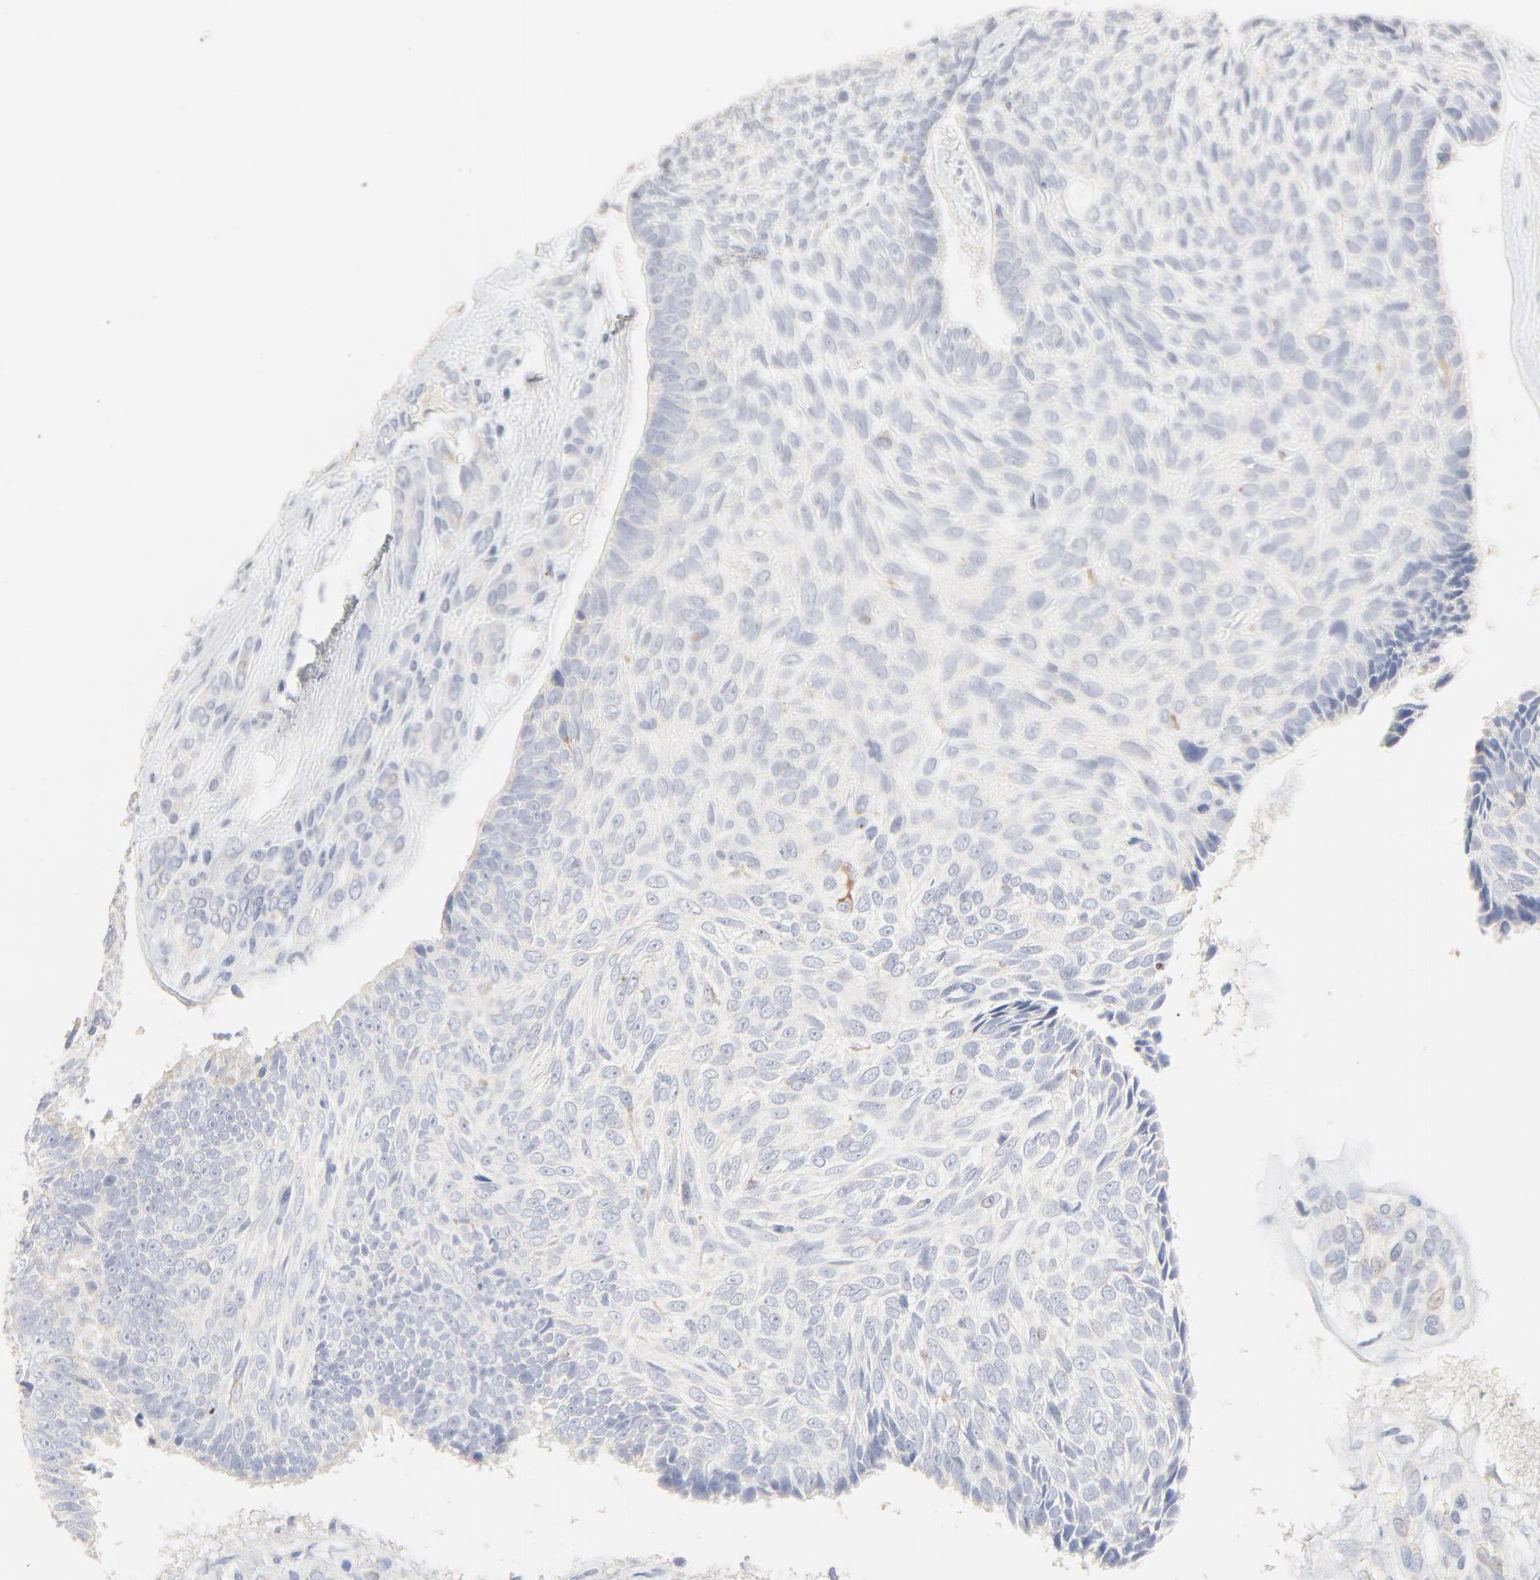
{"staining": {"intensity": "negative", "quantity": "none", "location": "none"}, "tissue": "skin cancer", "cell_type": "Tumor cells", "image_type": "cancer", "snomed": [{"axis": "morphology", "description": "Basal cell carcinoma"}, {"axis": "topography", "description": "Skin"}], "caption": "Skin cancer stained for a protein using IHC shows no expression tumor cells.", "gene": "FCGBP", "patient": {"sex": "male", "age": 72}}